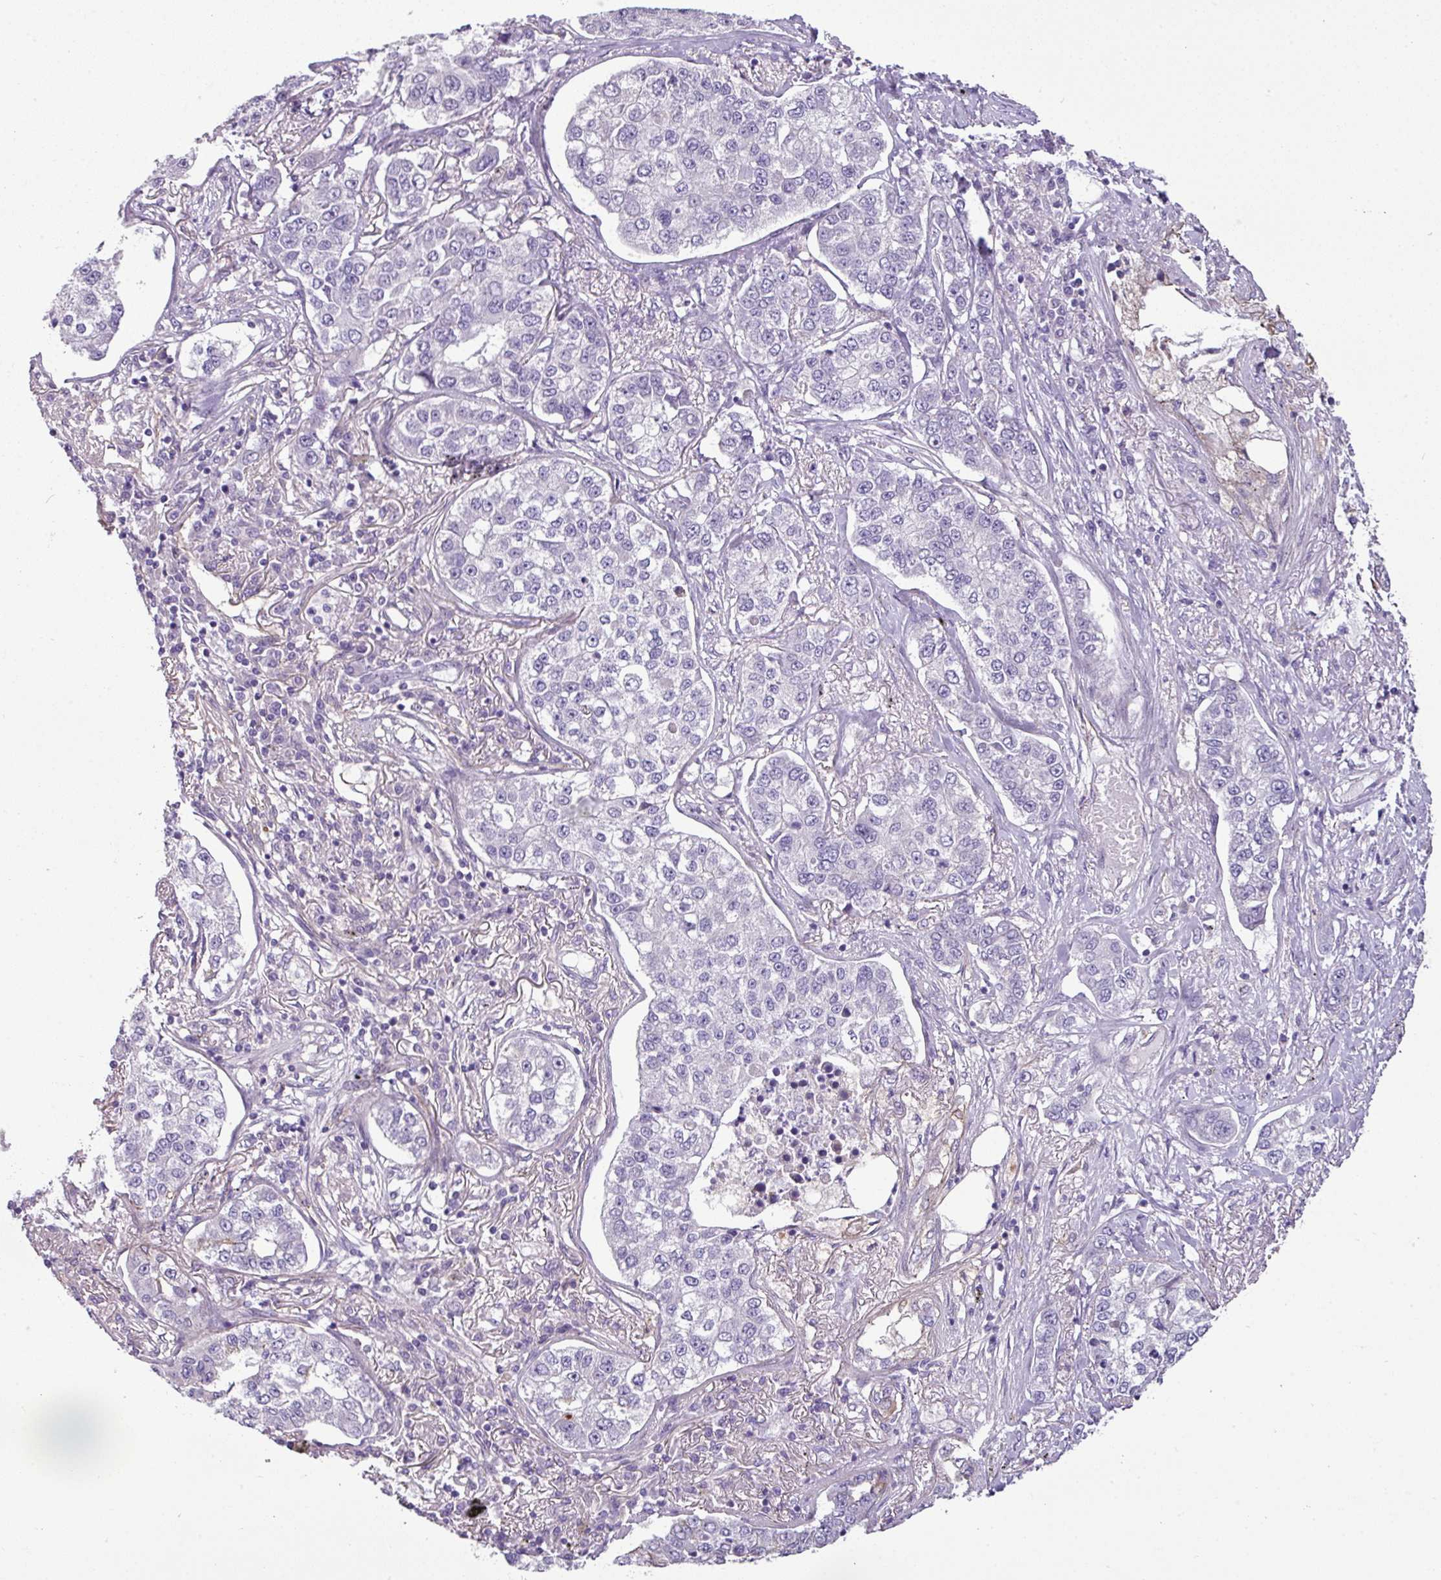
{"staining": {"intensity": "negative", "quantity": "none", "location": "none"}, "tissue": "lung cancer", "cell_type": "Tumor cells", "image_type": "cancer", "snomed": [{"axis": "morphology", "description": "Adenocarcinoma, NOS"}, {"axis": "topography", "description": "Lung"}], "caption": "High magnification brightfield microscopy of lung cancer stained with DAB (3,3'-diaminobenzidine) (brown) and counterstained with hematoxylin (blue): tumor cells show no significant positivity.", "gene": "TMEM178B", "patient": {"sex": "male", "age": 49}}